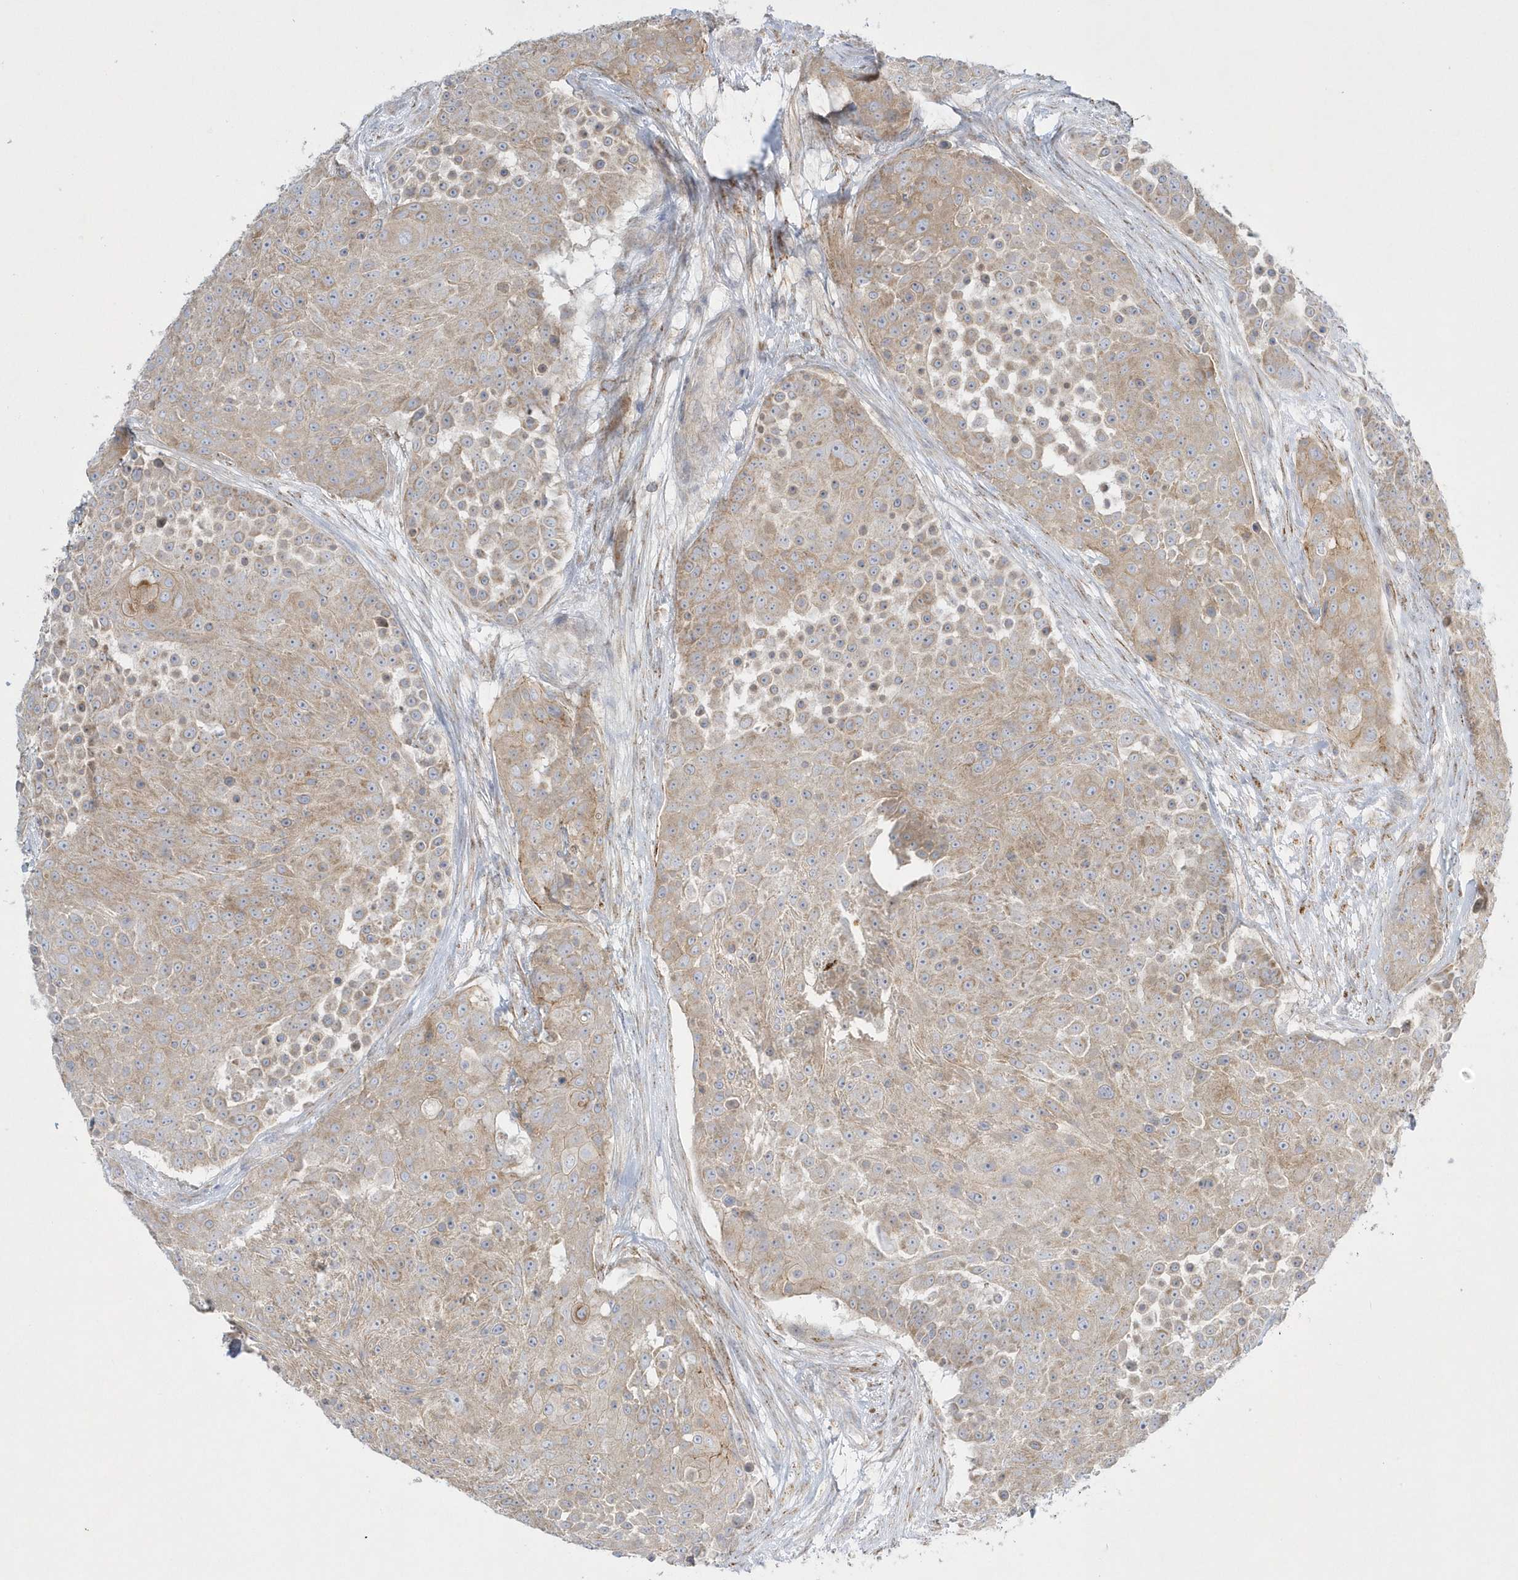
{"staining": {"intensity": "weak", "quantity": ">75%", "location": "cytoplasmic/membranous"}, "tissue": "urothelial cancer", "cell_type": "Tumor cells", "image_type": "cancer", "snomed": [{"axis": "morphology", "description": "Urothelial carcinoma, High grade"}, {"axis": "topography", "description": "Urinary bladder"}], "caption": "This is an image of IHC staining of urothelial cancer, which shows weak expression in the cytoplasmic/membranous of tumor cells.", "gene": "DNAJC18", "patient": {"sex": "female", "age": 63}}